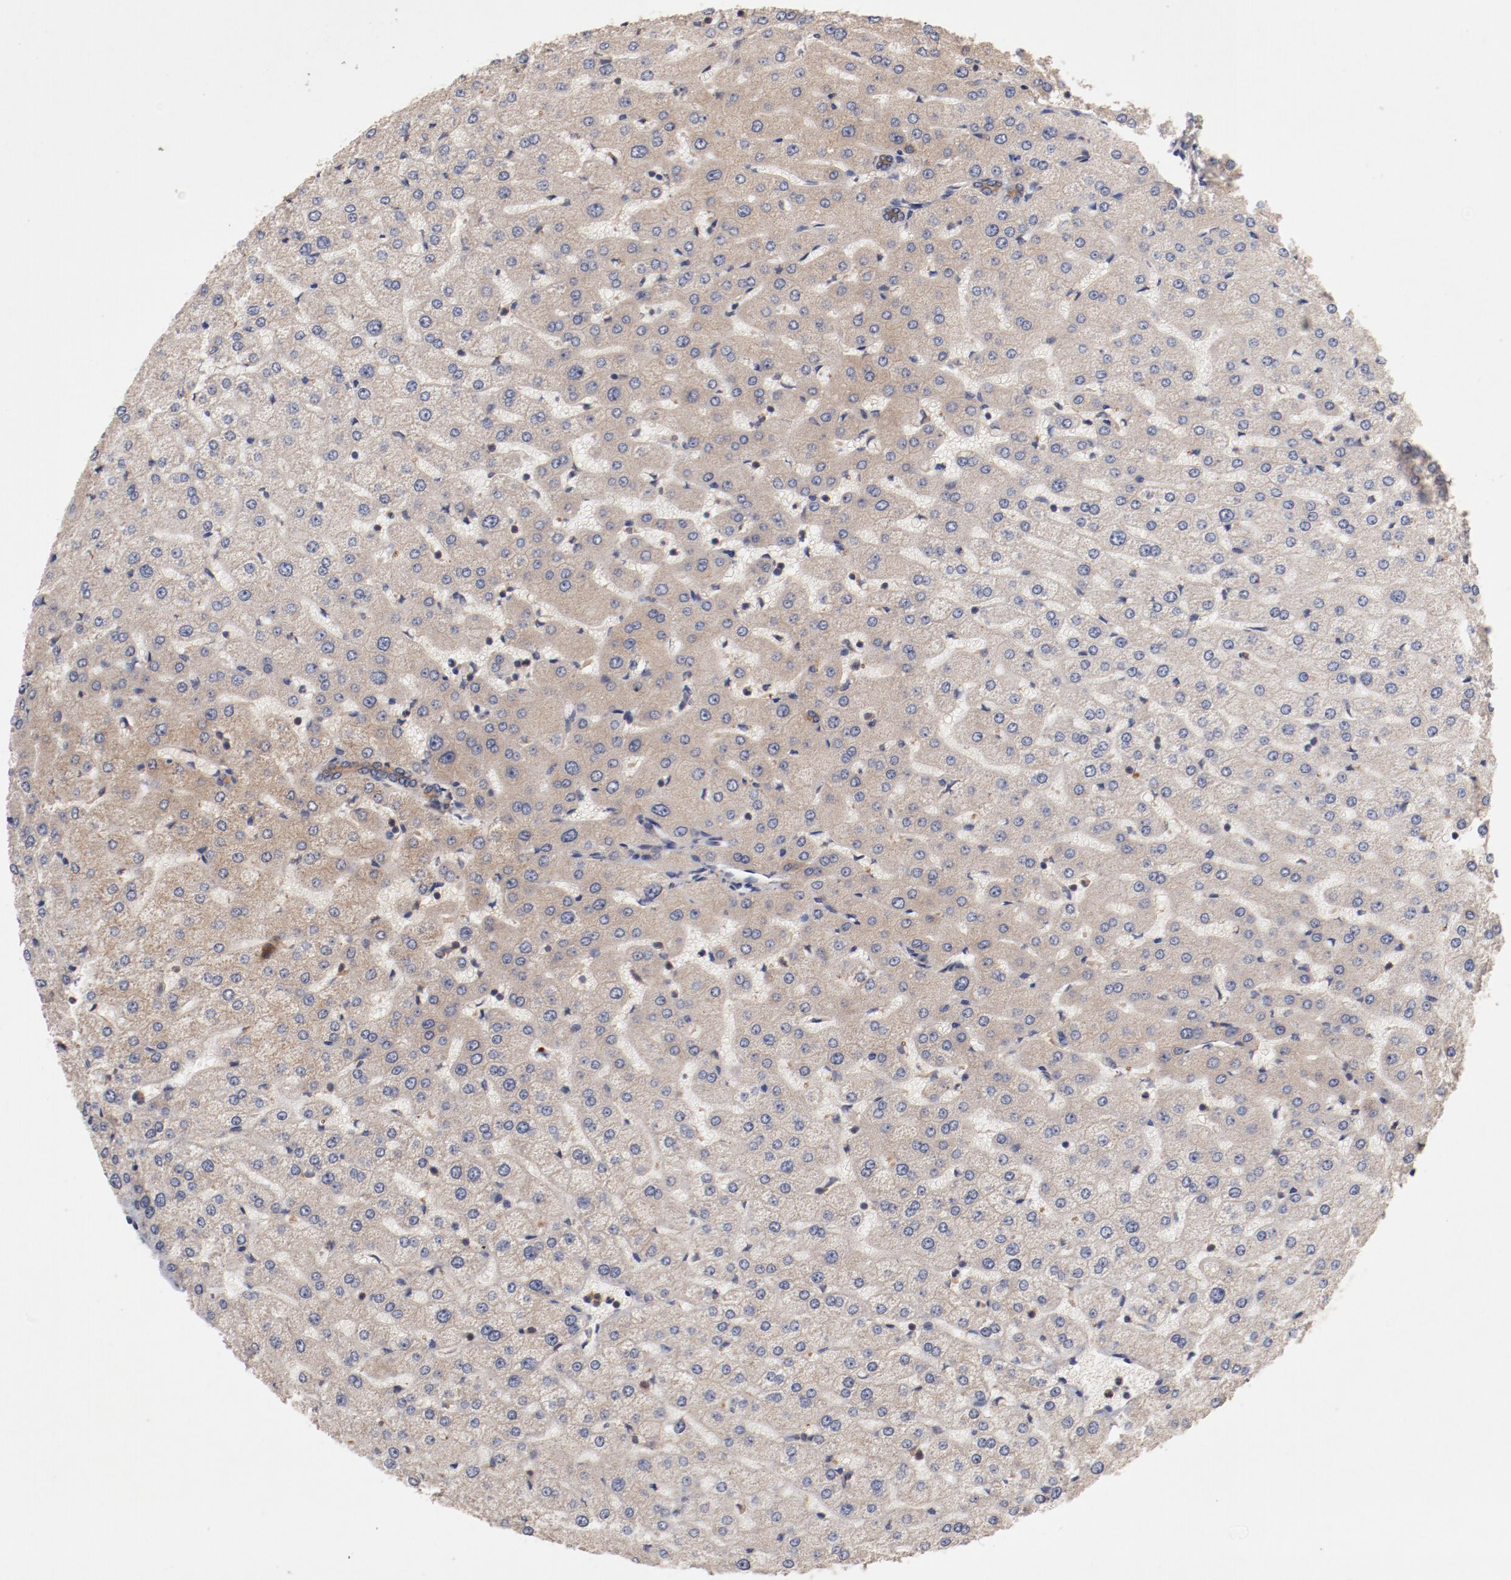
{"staining": {"intensity": "moderate", "quantity": ">75%", "location": "cytoplasmic/membranous"}, "tissue": "liver", "cell_type": "Cholangiocytes", "image_type": "normal", "snomed": [{"axis": "morphology", "description": "Normal tissue, NOS"}, {"axis": "morphology", "description": "Fibrosis, NOS"}, {"axis": "topography", "description": "Liver"}], "caption": "Protein analysis of normal liver shows moderate cytoplasmic/membranous staining in about >75% of cholangiocytes. Nuclei are stained in blue.", "gene": "GUF1", "patient": {"sex": "female", "age": 29}}